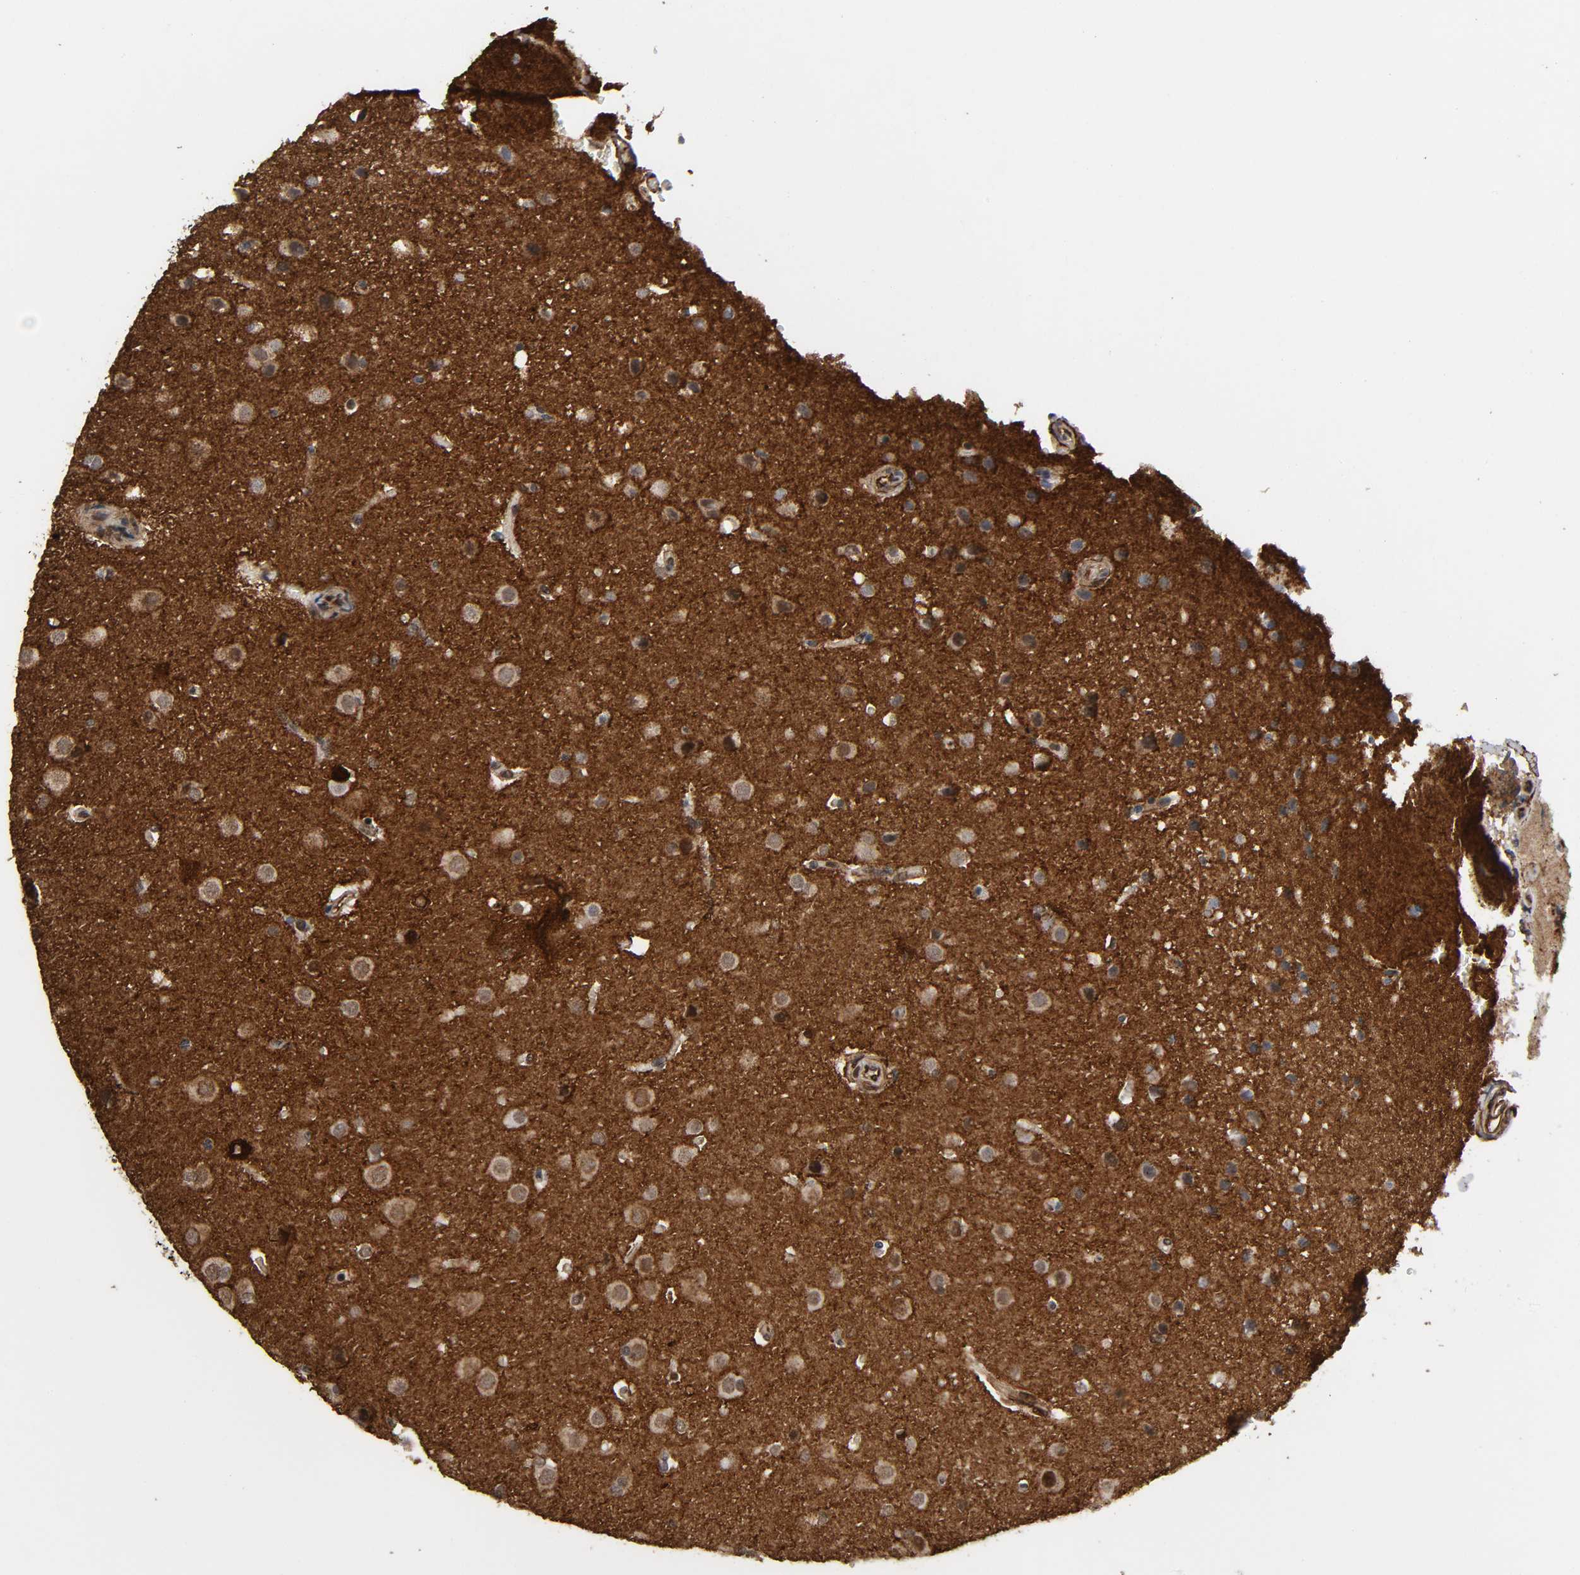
{"staining": {"intensity": "weak", "quantity": ">75%", "location": "cytoplasmic/membranous,nuclear"}, "tissue": "glioma", "cell_type": "Tumor cells", "image_type": "cancer", "snomed": [{"axis": "morphology", "description": "Glioma, malignant, Low grade"}, {"axis": "topography", "description": "Cerebral cortex"}], "caption": "A histopathology image of glioma stained for a protein displays weak cytoplasmic/membranous and nuclear brown staining in tumor cells.", "gene": "AHNAK2", "patient": {"sex": "female", "age": 47}}